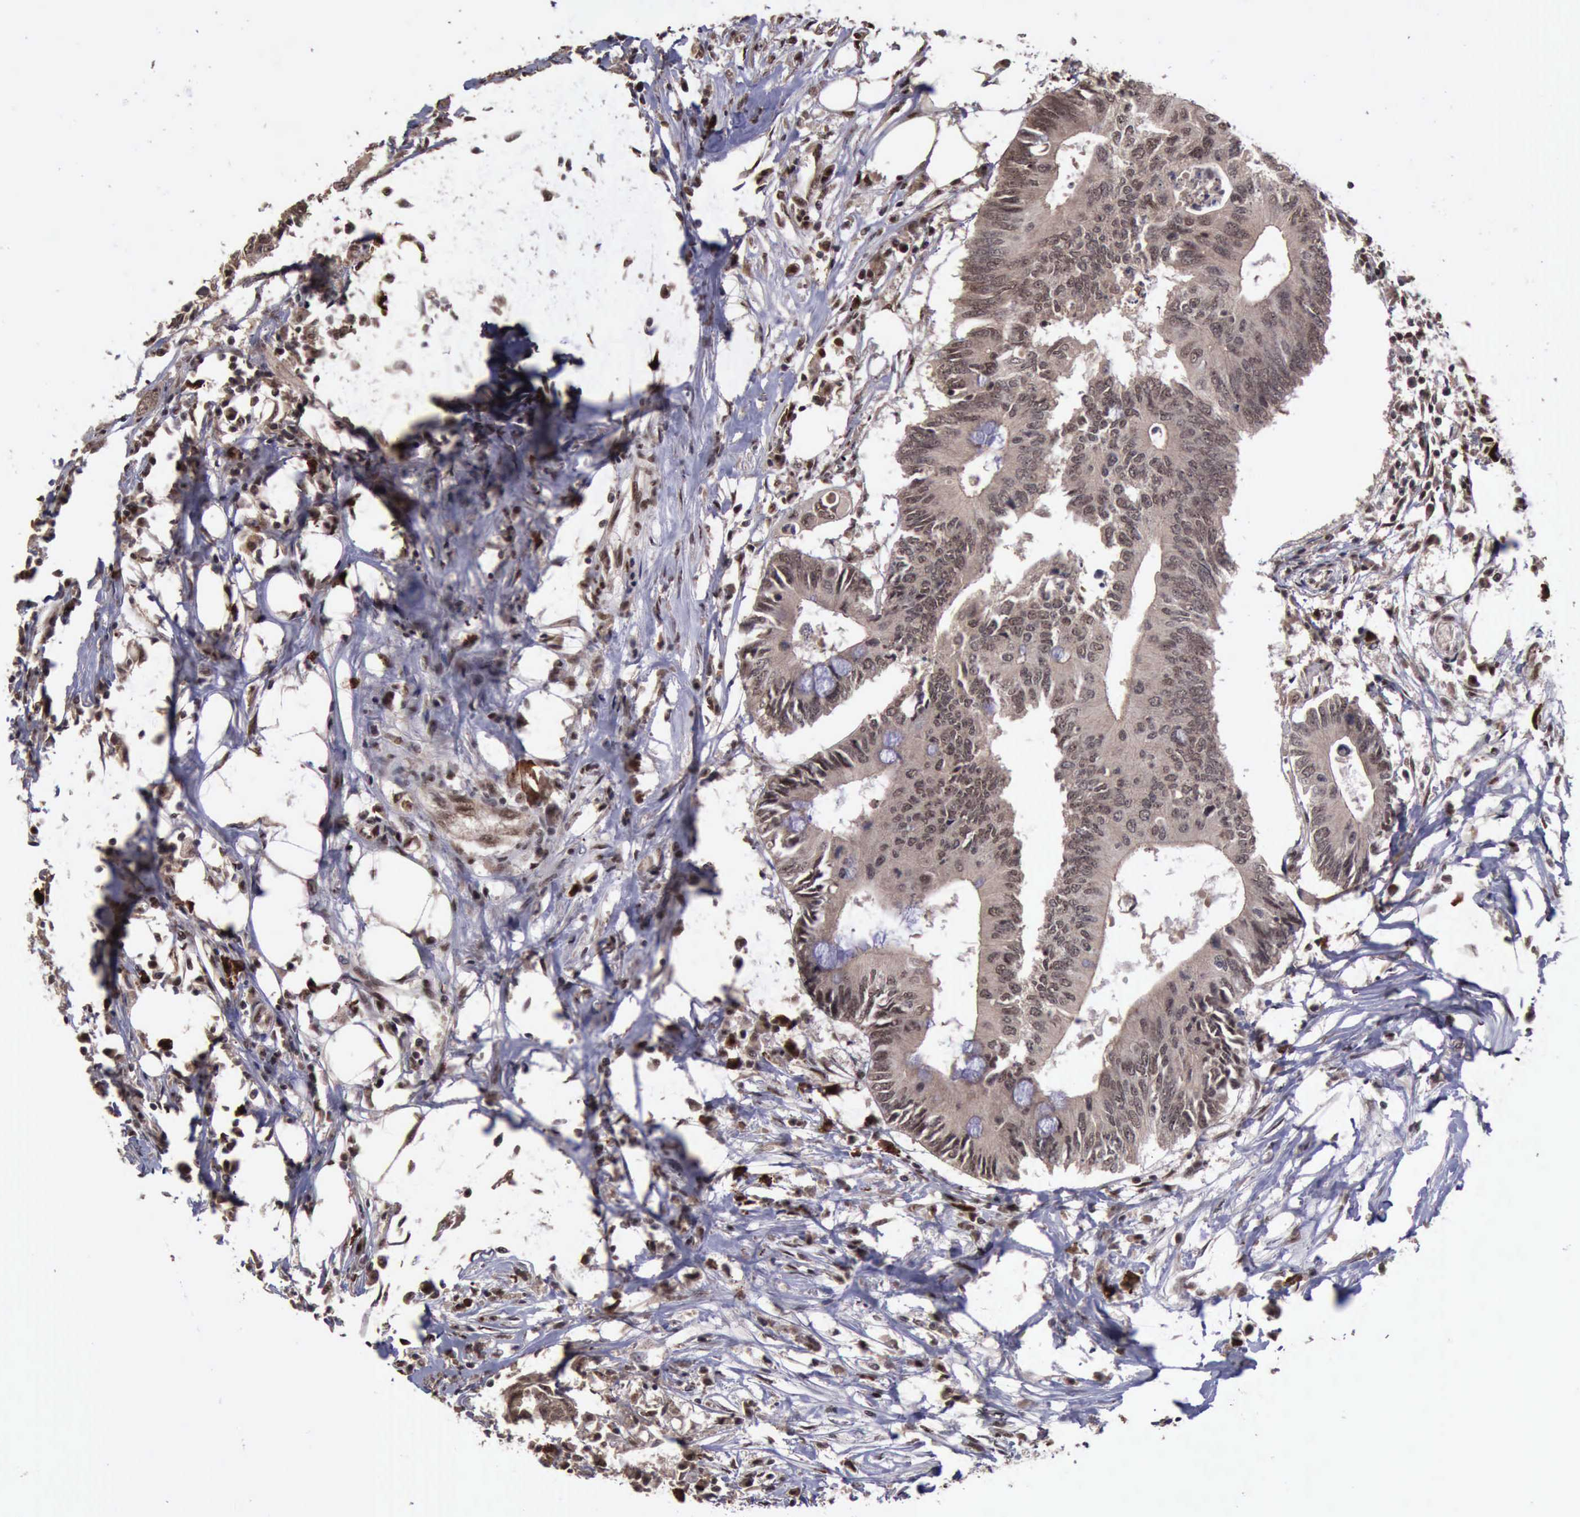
{"staining": {"intensity": "moderate", "quantity": ">75%", "location": "cytoplasmic/membranous,nuclear"}, "tissue": "colorectal cancer", "cell_type": "Tumor cells", "image_type": "cancer", "snomed": [{"axis": "morphology", "description": "Adenocarcinoma, NOS"}, {"axis": "topography", "description": "Colon"}], "caption": "Brown immunohistochemical staining in human colorectal adenocarcinoma shows moderate cytoplasmic/membranous and nuclear expression in approximately >75% of tumor cells.", "gene": "TRMT2A", "patient": {"sex": "male", "age": 71}}